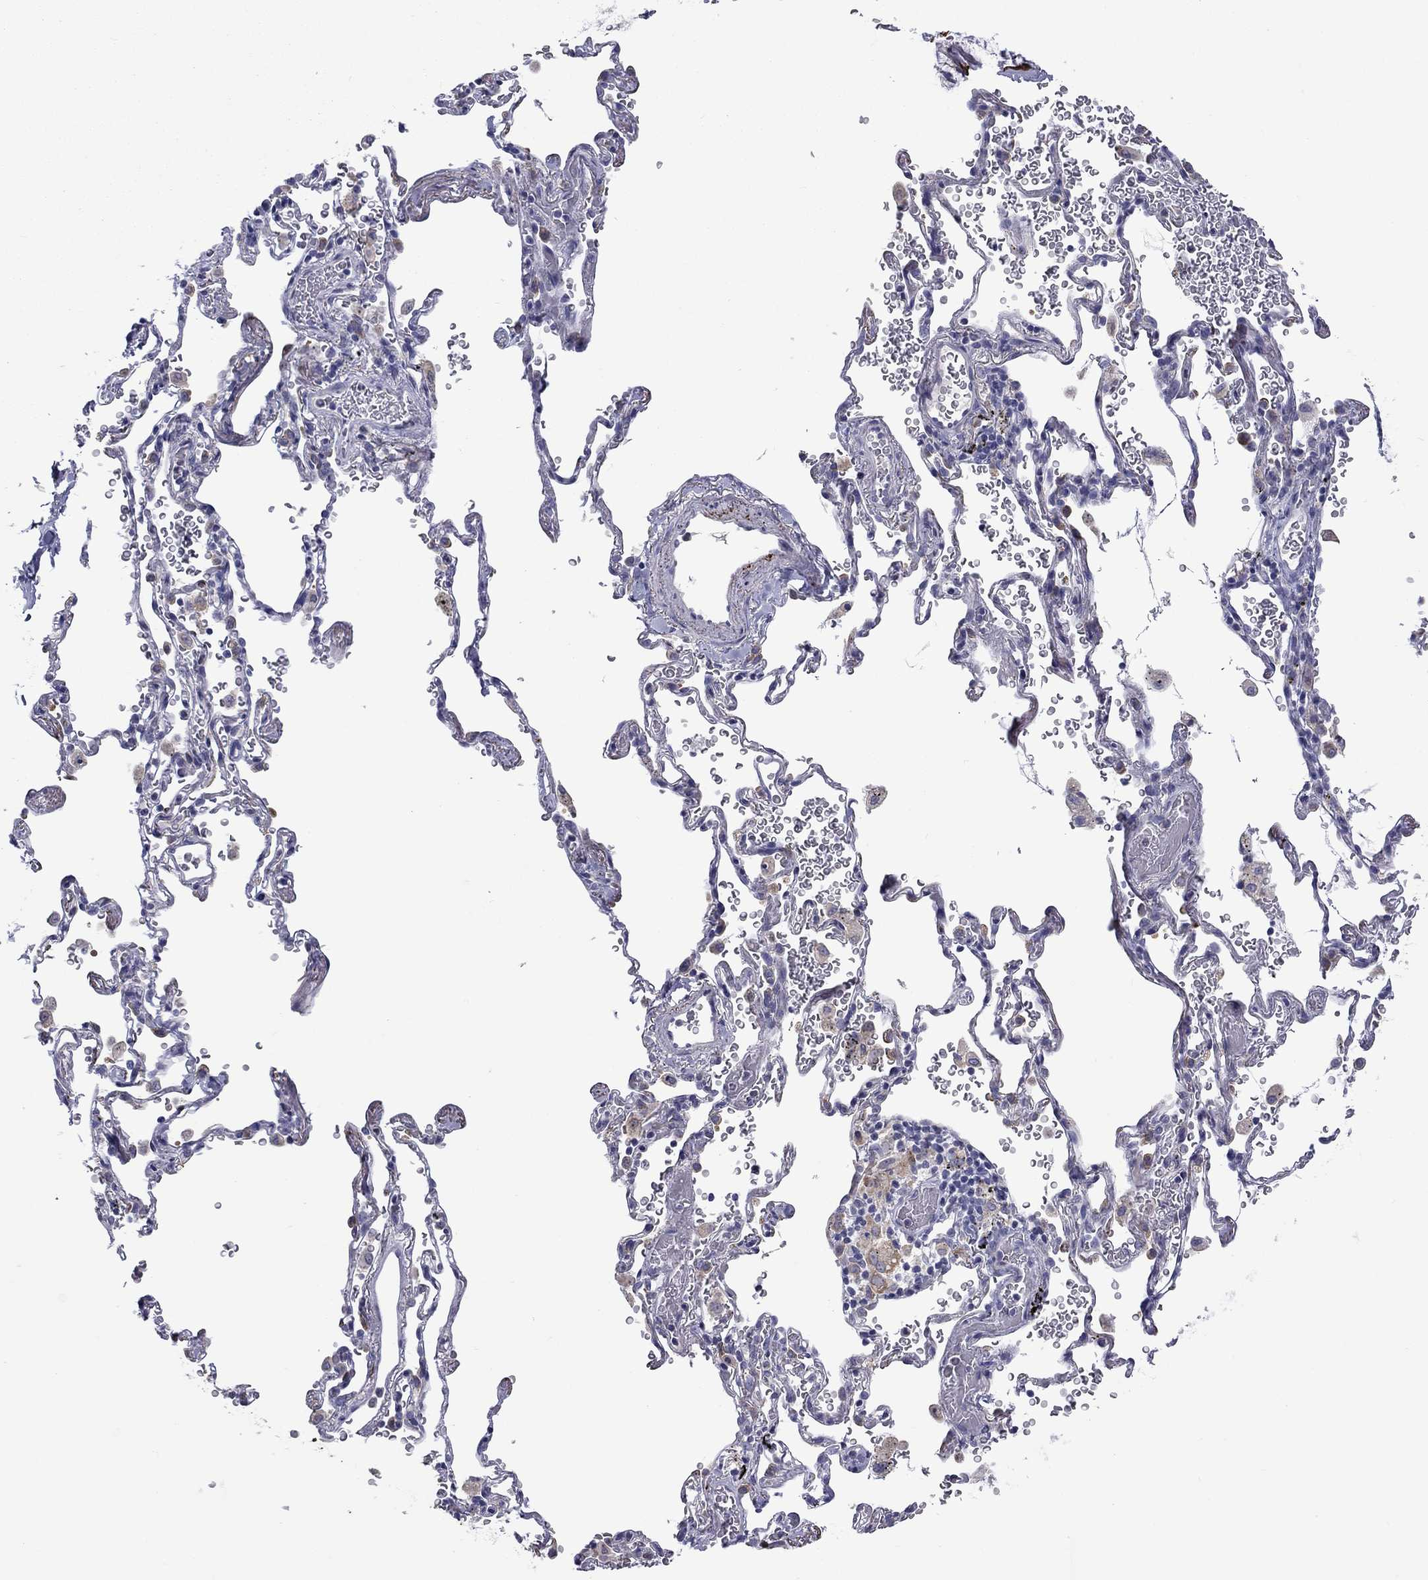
{"staining": {"intensity": "negative", "quantity": "none", "location": "none"}, "tissue": "soft tissue", "cell_type": "Fibroblasts", "image_type": "normal", "snomed": [{"axis": "morphology", "description": "Normal tissue, NOS"}, {"axis": "morphology", "description": "Adenocarcinoma, NOS"}, {"axis": "topography", "description": "Cartilage tissue"}, {"axis": "topography", "description": "Lung"}], "caption": "IHC image of unremarkable soft tissue stained for a protein (brown), which shows no expression in fibroblasts.", "gene": "TMPRSS11A", "patient": {"sex": "male", "age": 59}}